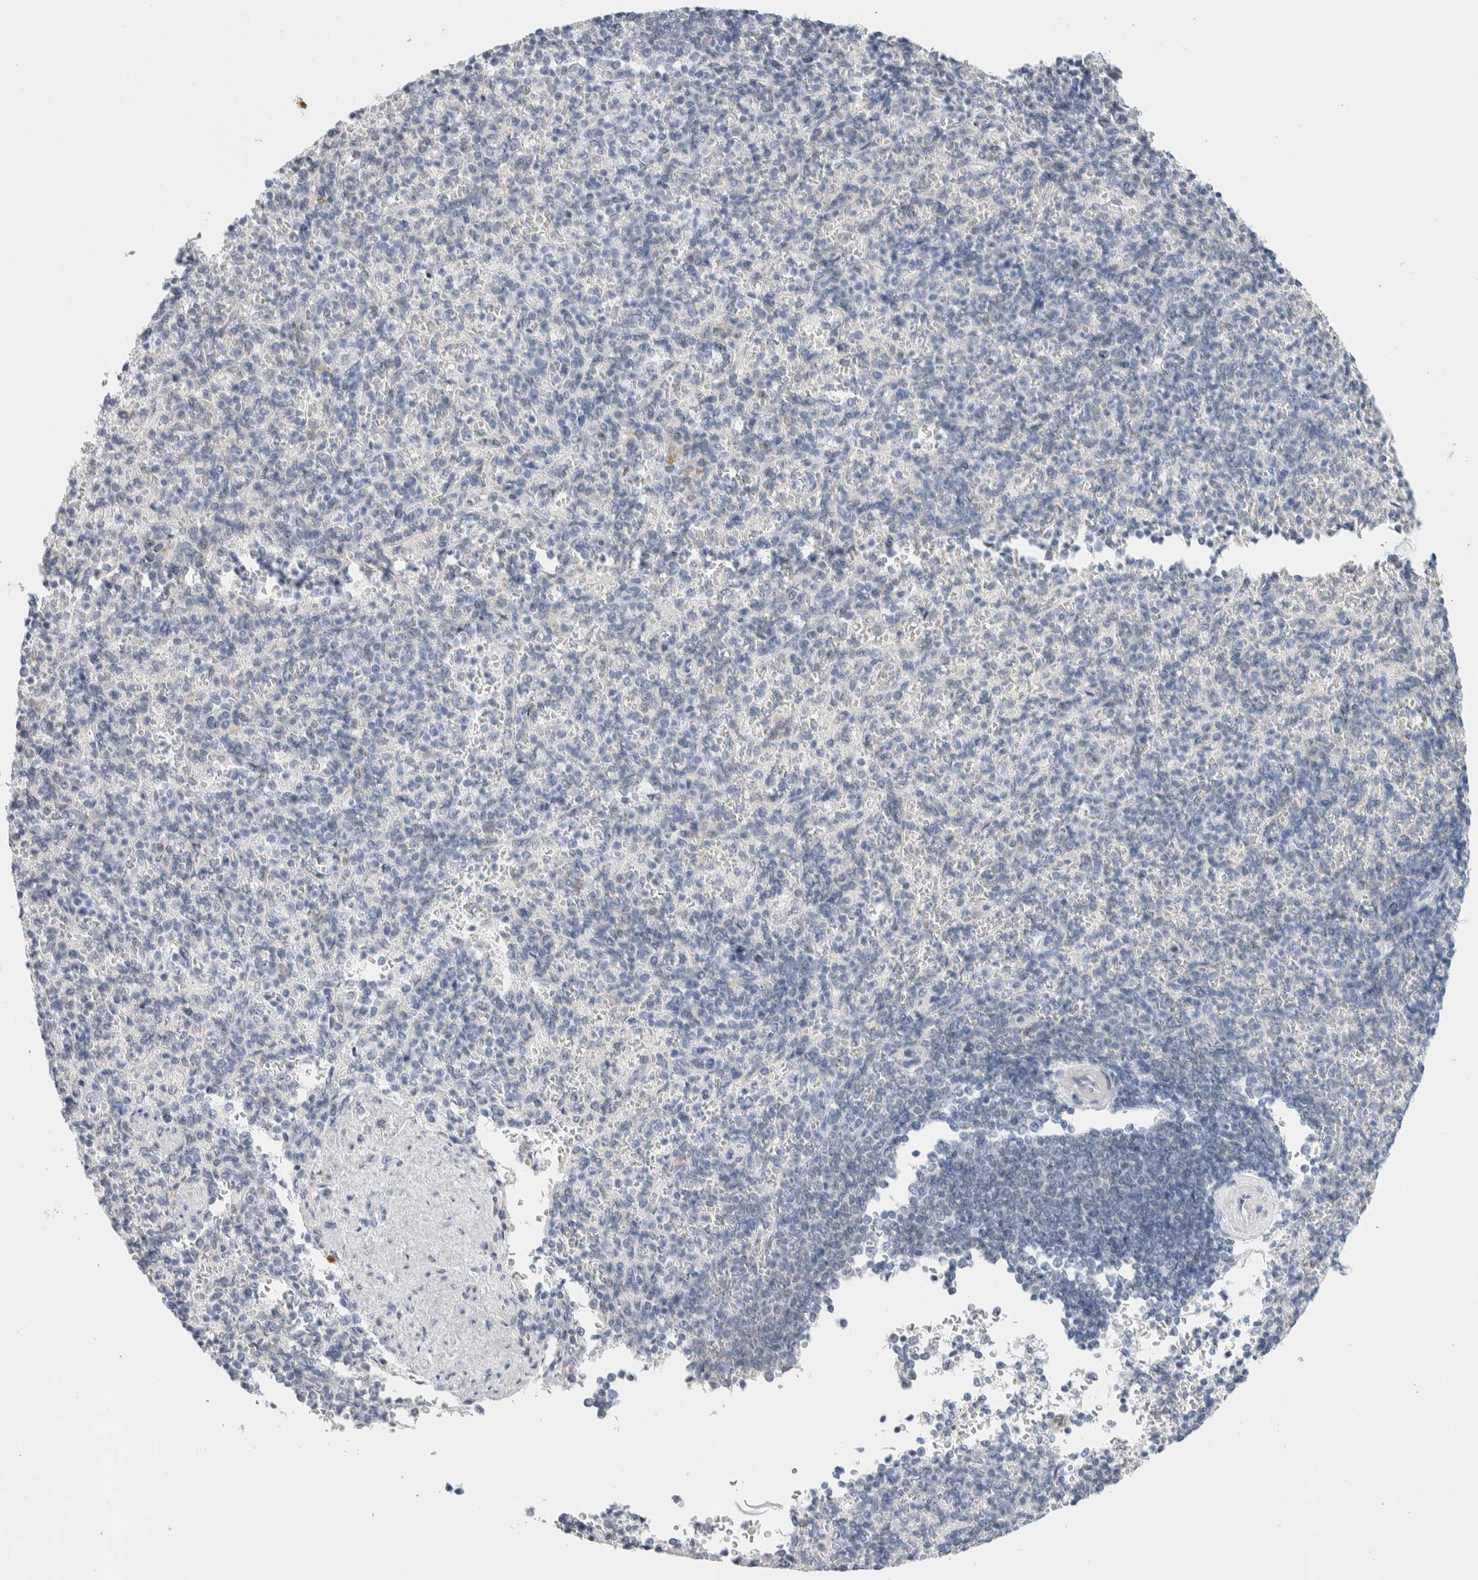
{"staining": {"intensity": "negative", "quantity": "none", "location": "none"}, "tissue": "spleen", "cell_type": "Cells in red pulp", "image_type": "normal", "snomed": [{"axis": "morphology", "description": "Normal tissue, NOS"}, {"axis": "topography", "description": "Spleen"}], "caption": "Immunohistochemistry photomicrograph of normal human spleen stained for a protein (brown), which exhibits no staining in cells in red pulp. (DAB (3,3'-diaminobenzidine) immunohistochemistry with hematoxylin counter stain).", "gene": "PRMT1", "patient": {"sex": "female", "age": 74}}